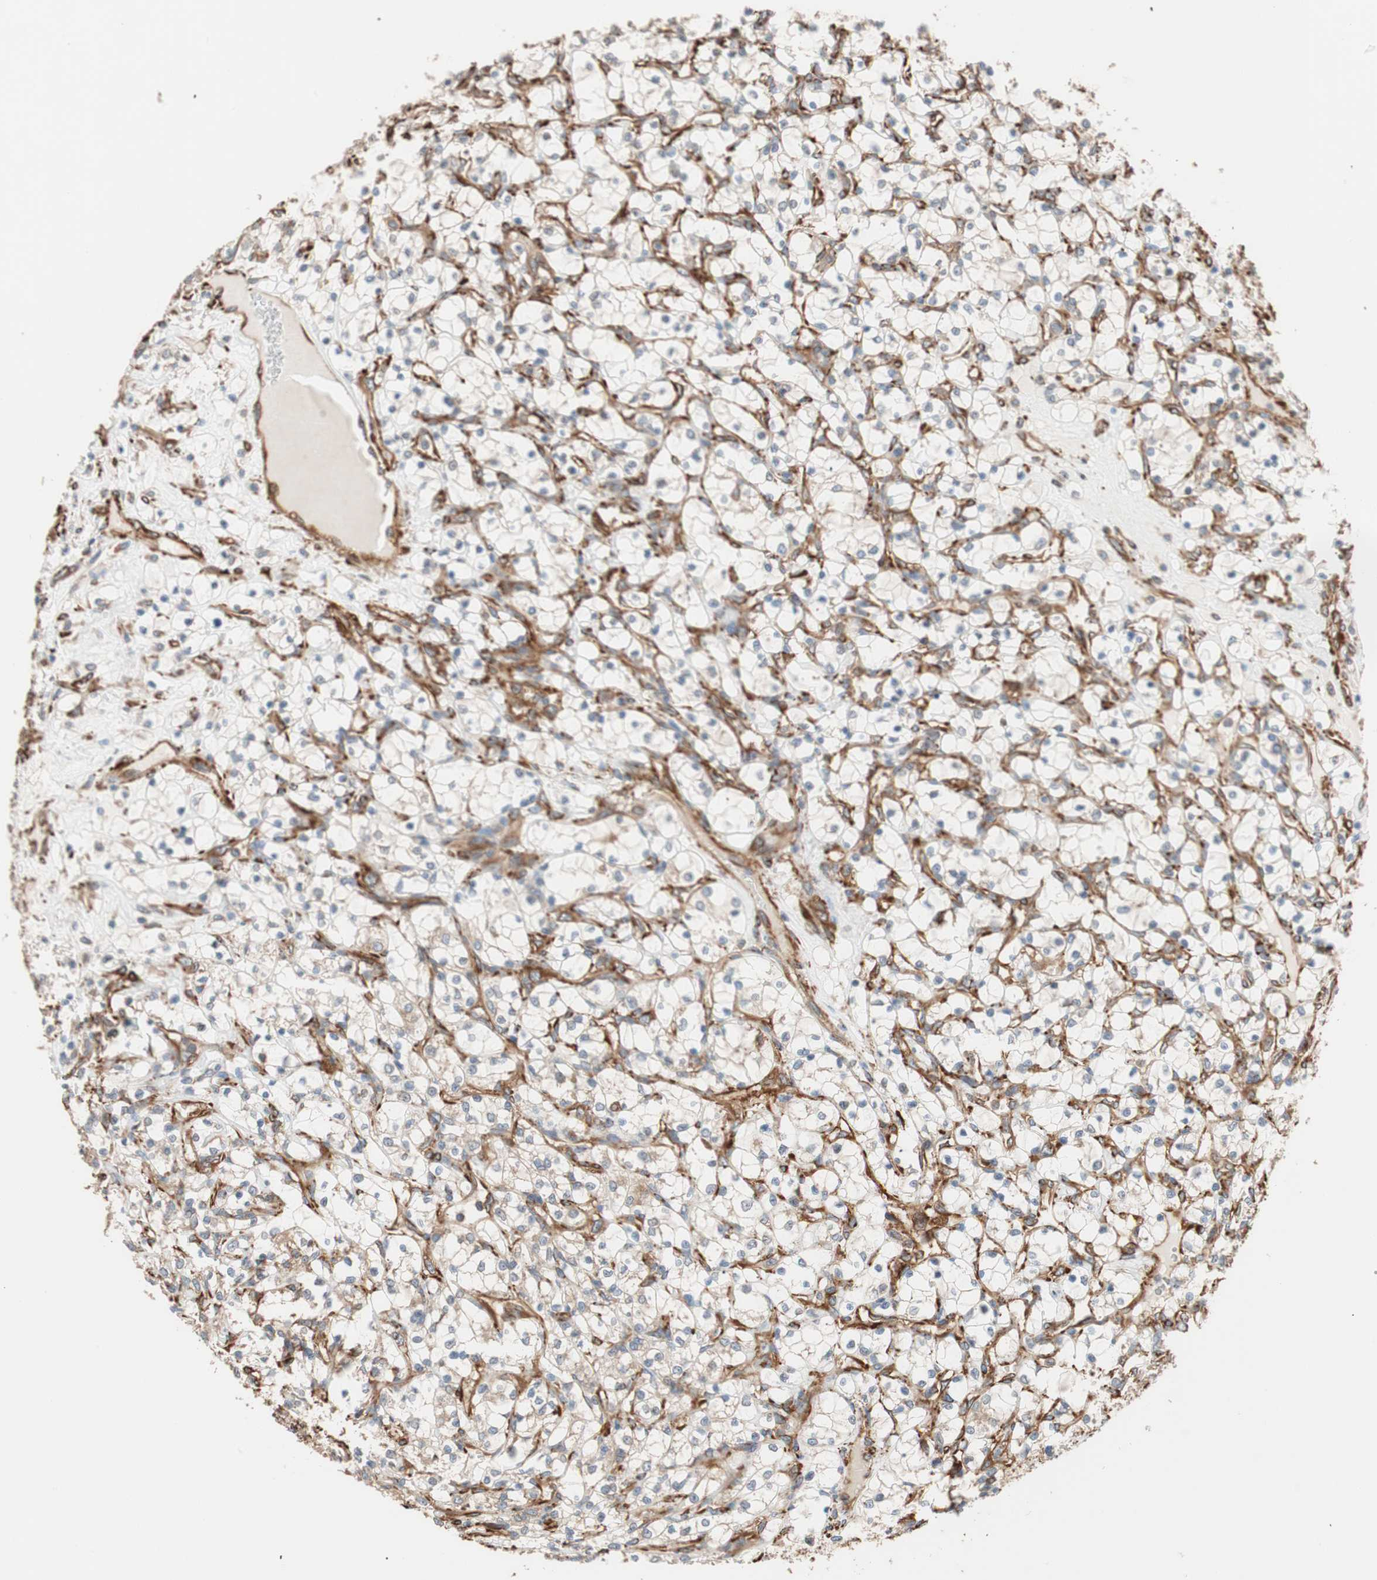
{"staining": {"intensity": "weak", "quantity": "25%-75%", "location": "cytoplasmic/membranous"}, "tissue": "renal cancer", "cell_type": "Tumor cells", "image_type": "cancer", "snomed": [{"axis": "morphology", "description": "Adenocarcinoma, NOS"}, {"axis": "topography", "description": "Kidney"}], "caption": "This image demonstrates immunohistochemistry (IHC) staining of human renal cancer, with low weak cytoplasmic/membranous staining in approximately 25%-75% of tumor cells.", "gene": "GPSM2", "patient": {"sex": "female", "age": 69}}